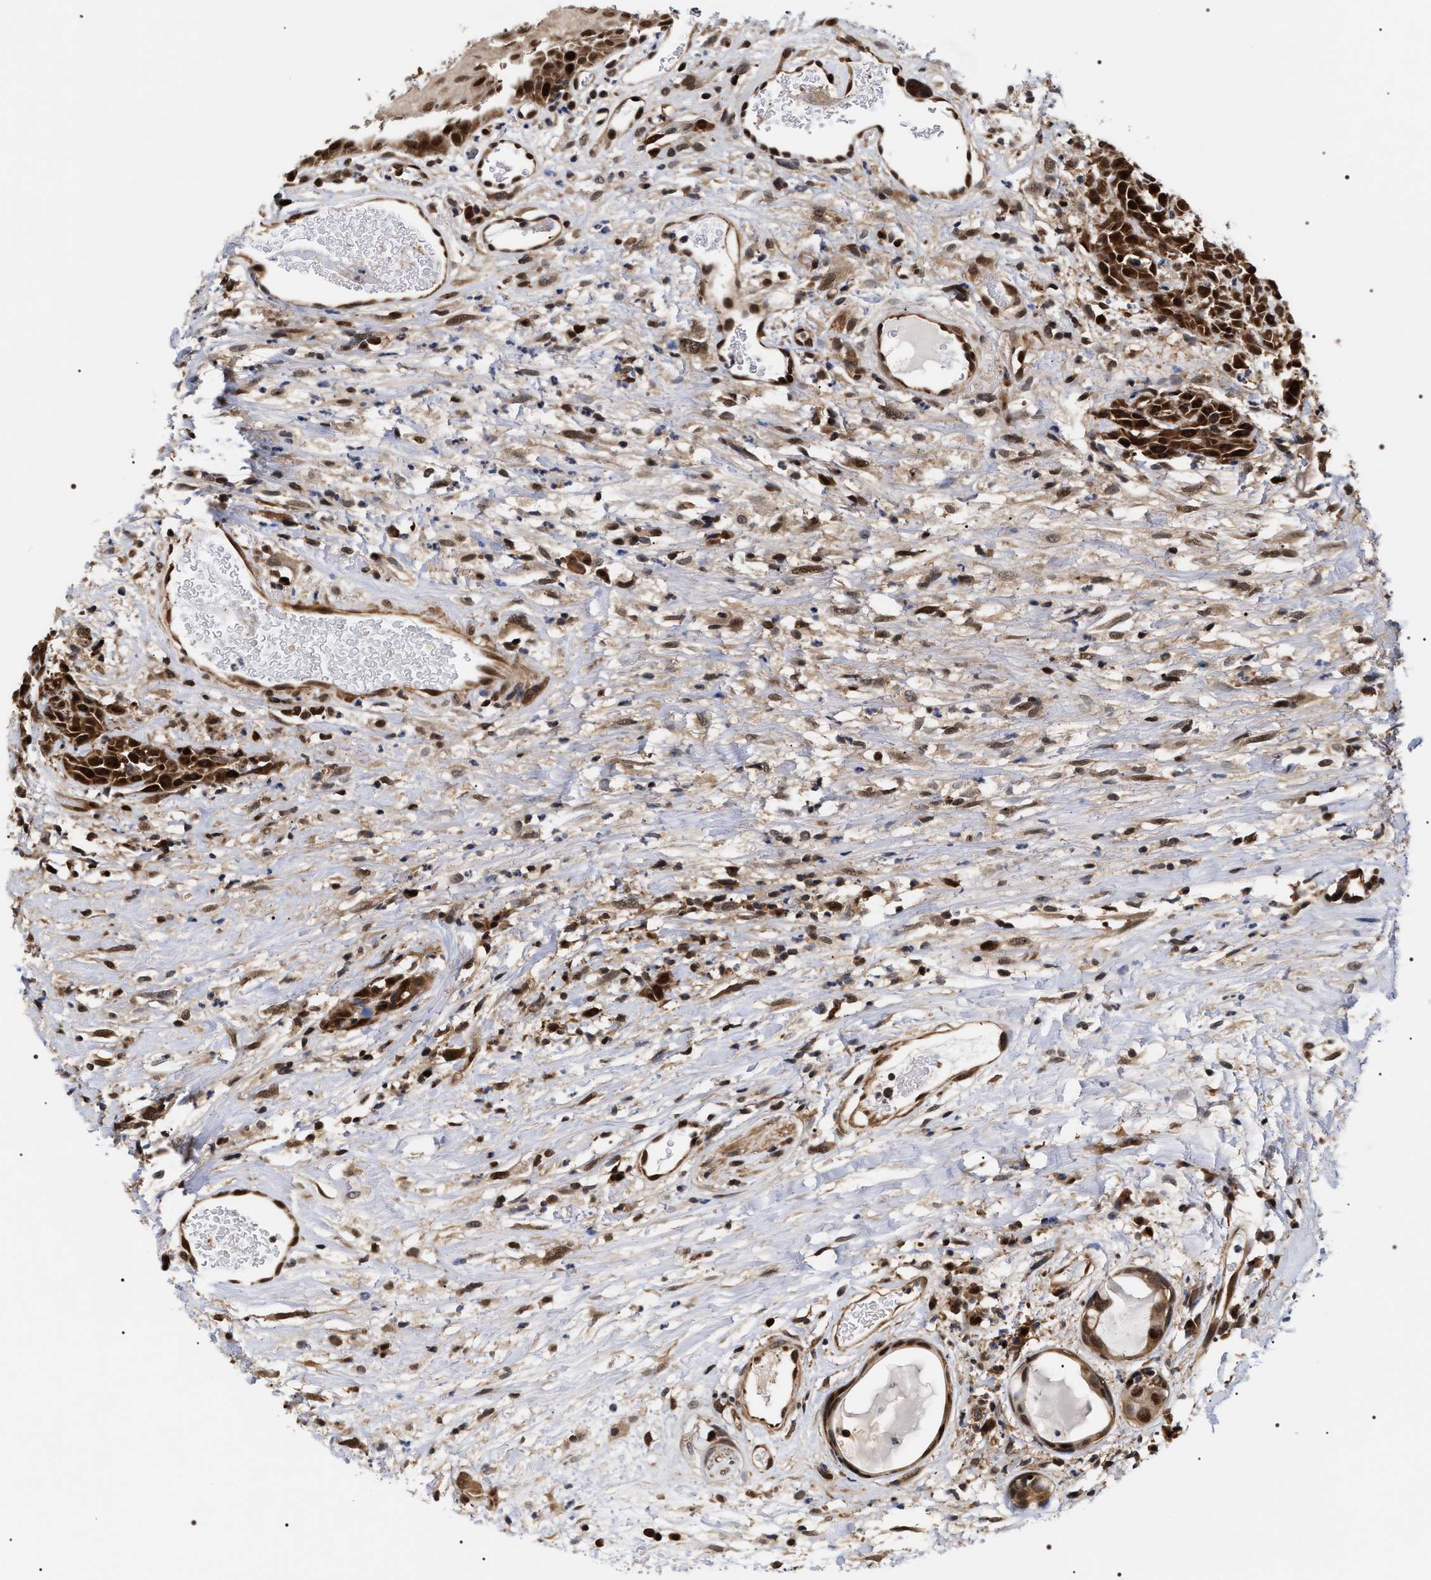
{"staining": {"intensity": "strong", "quantity": ">75%", "location": "cytoplasmic/membranous,nuclear"}, "tissue": "head and neck cancer", "cell_type": "Tumor cells", "image_type": "cancer", "snomed": [{"axis": "morphology", "description": "Normal tissue, NOS"}, {"axis": "morphology", "description": "Squamous cell carcinoma, NOS"}, {"axis": "topography", "description": "Cartilage tissue"}, {"axis": "topography", "description": "Head-Neck"}], "caption": "Approximately >75% of tumor cells in head and neck cancer reveal strong cytoplasmic/membranous and nuclear protein staining as visualized by brown immunohistochemical staining.", "gene": "BAG6", "patient": {"sex": "male", "age": 62}}